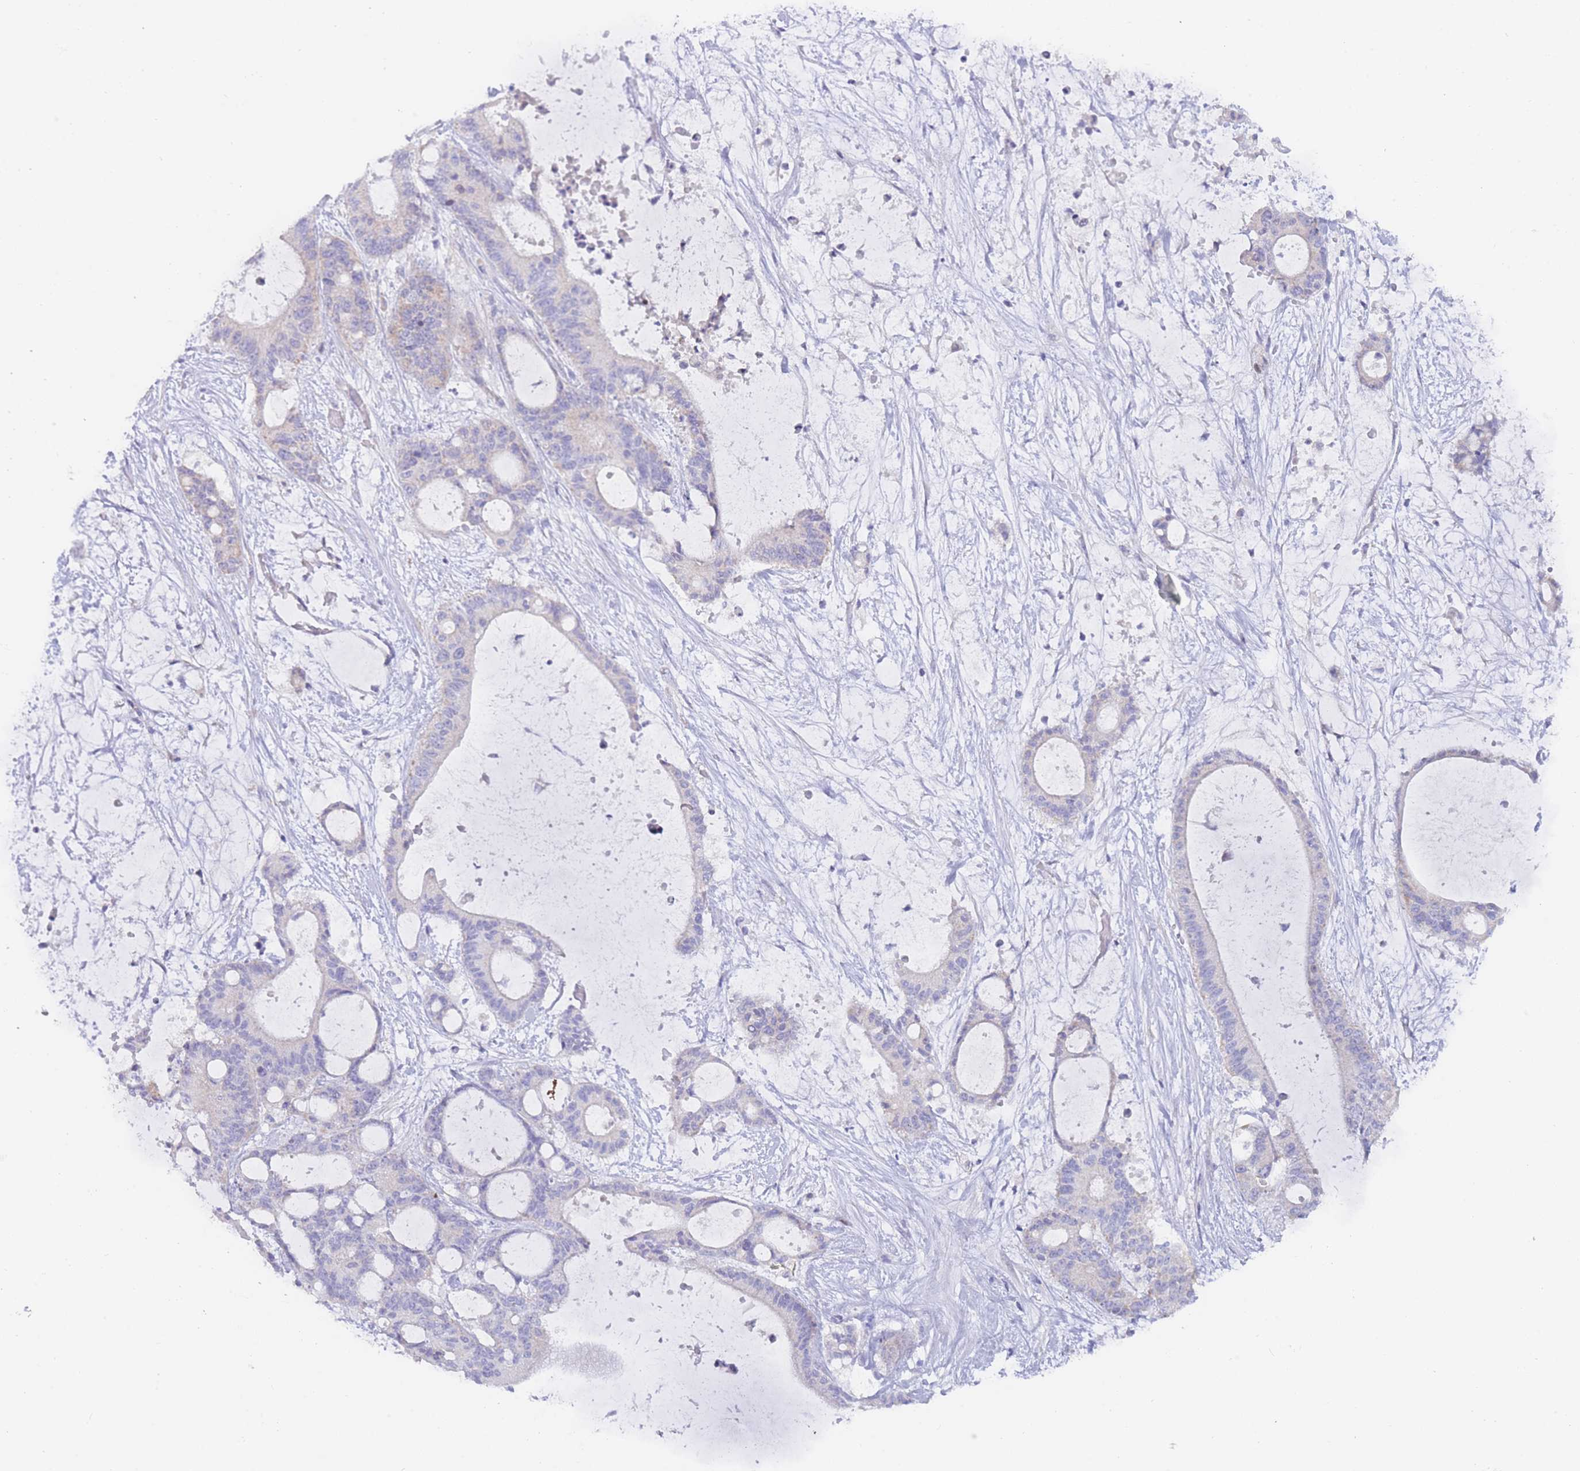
{"staining": {"intensity": "weak", "quantity": "<25%", "location": "cytoplasmic/membranous"}, "tissue": "liver cancer", "cell_type": "Tumor cells", "image_type": "cancer", "snomed": [{"axis": "morphology", "description": "Normal tissue, NOS"}, {"axis": "morphology", "description": "Cholangiocarcinoma"}, {"axis": "topography", "description": "Liver"}, {"axis": "topography", "description": "Peripheral nerve tissue"}], "caption": "Protein analysis of liver cancer (cholangiocarcinoma) displays no significant positivity in tumor cells.", "gene": "GPAM", "patient": {"sex": "female", "age": 73}}